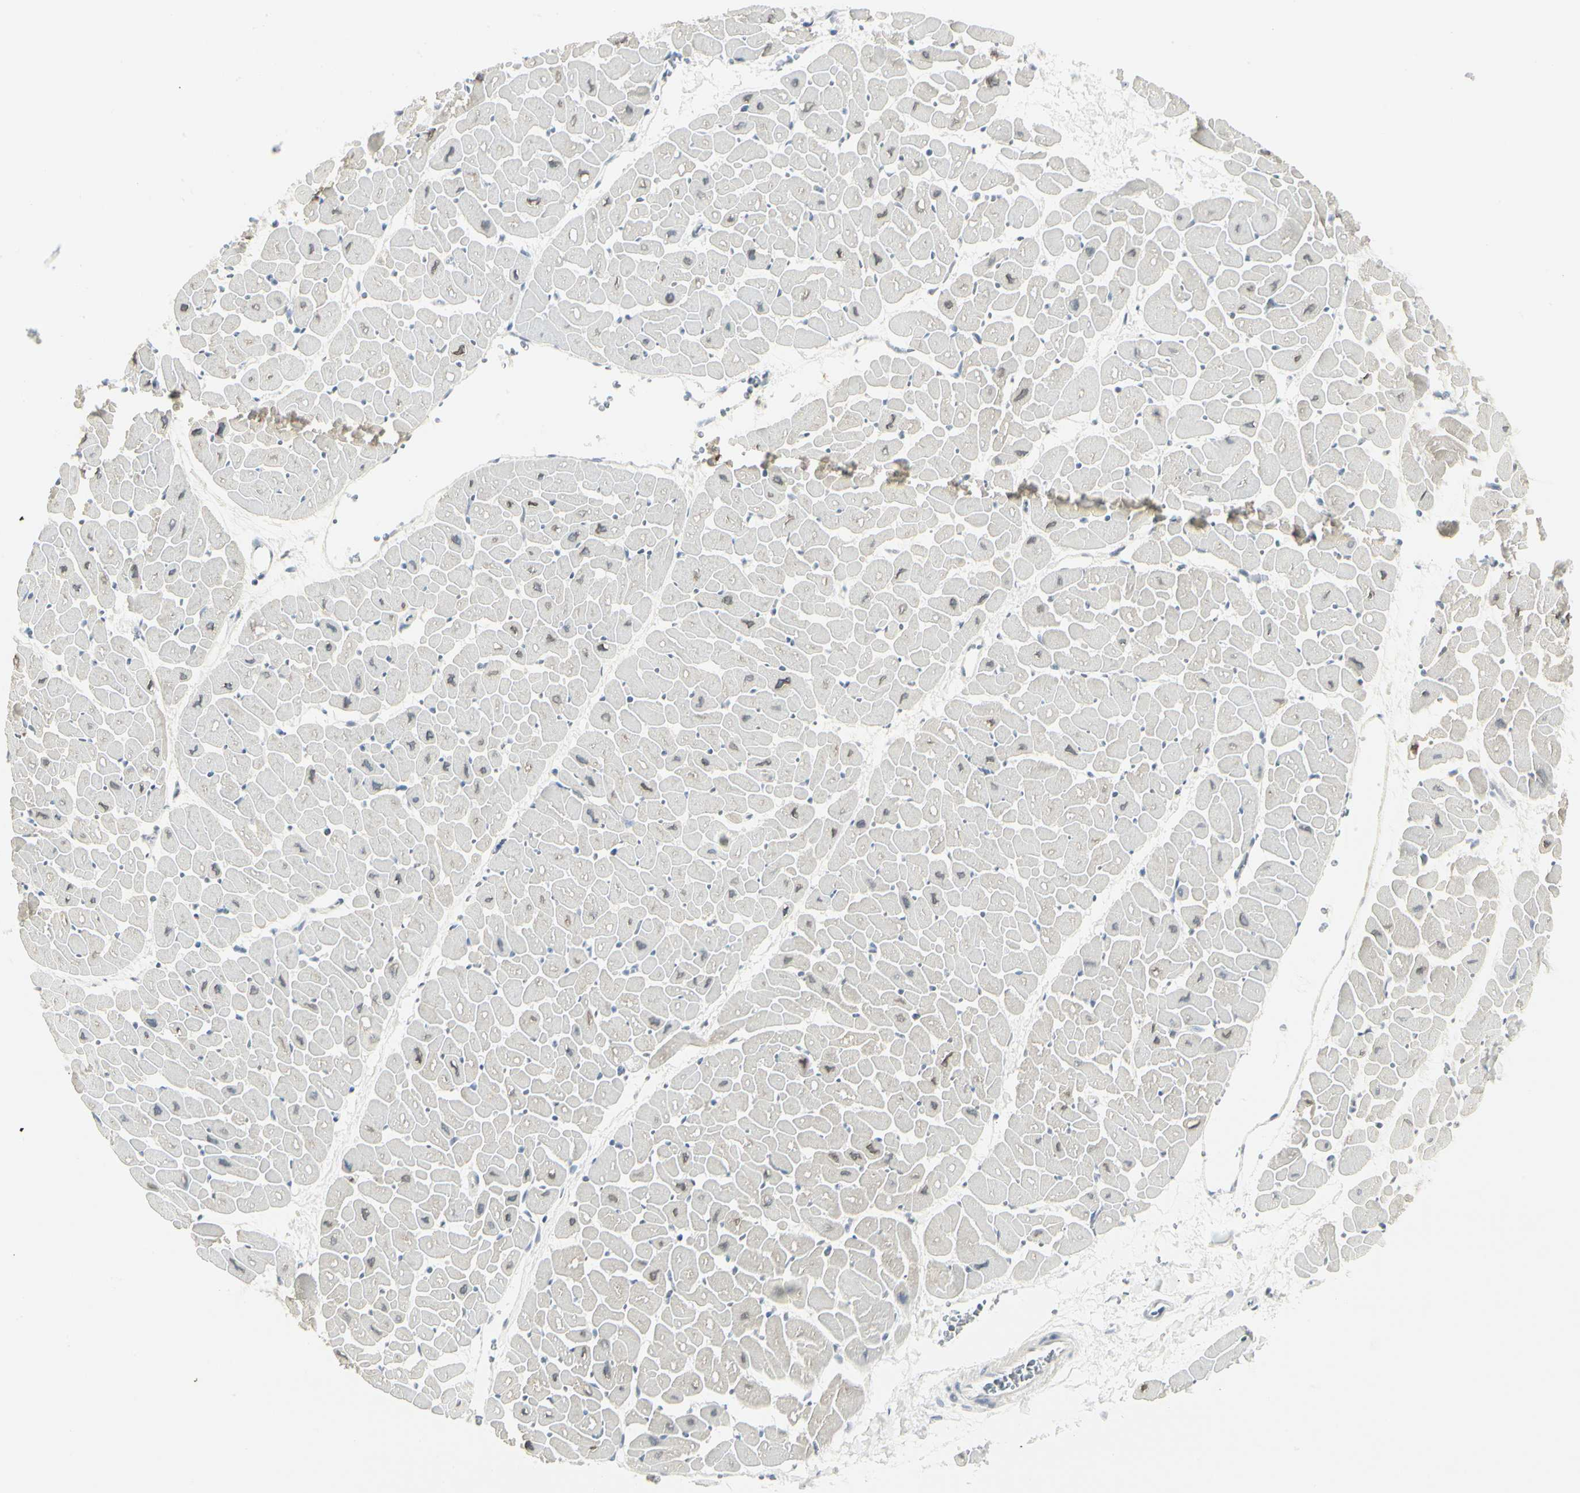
{"staining": {"intensity": "weak", "quantity": "<25%", "location": "nuclear"}, "tissue": "heart muscle", "cell_type": "Cardiomyocytes", "image_type": "normal", "snomed": [{"axis": "morphology", "description": "Normal tissue, NOS"}, {"axis": "topography", "description": "Heart"}], "caption": "IHC micrograph of unremarkable human heart muscle stained for a protein (brown), which shows no staining in cardiomyocytes.", "gene": "ZBTB7B", "patient": {"sex": "male", "age": 45}}